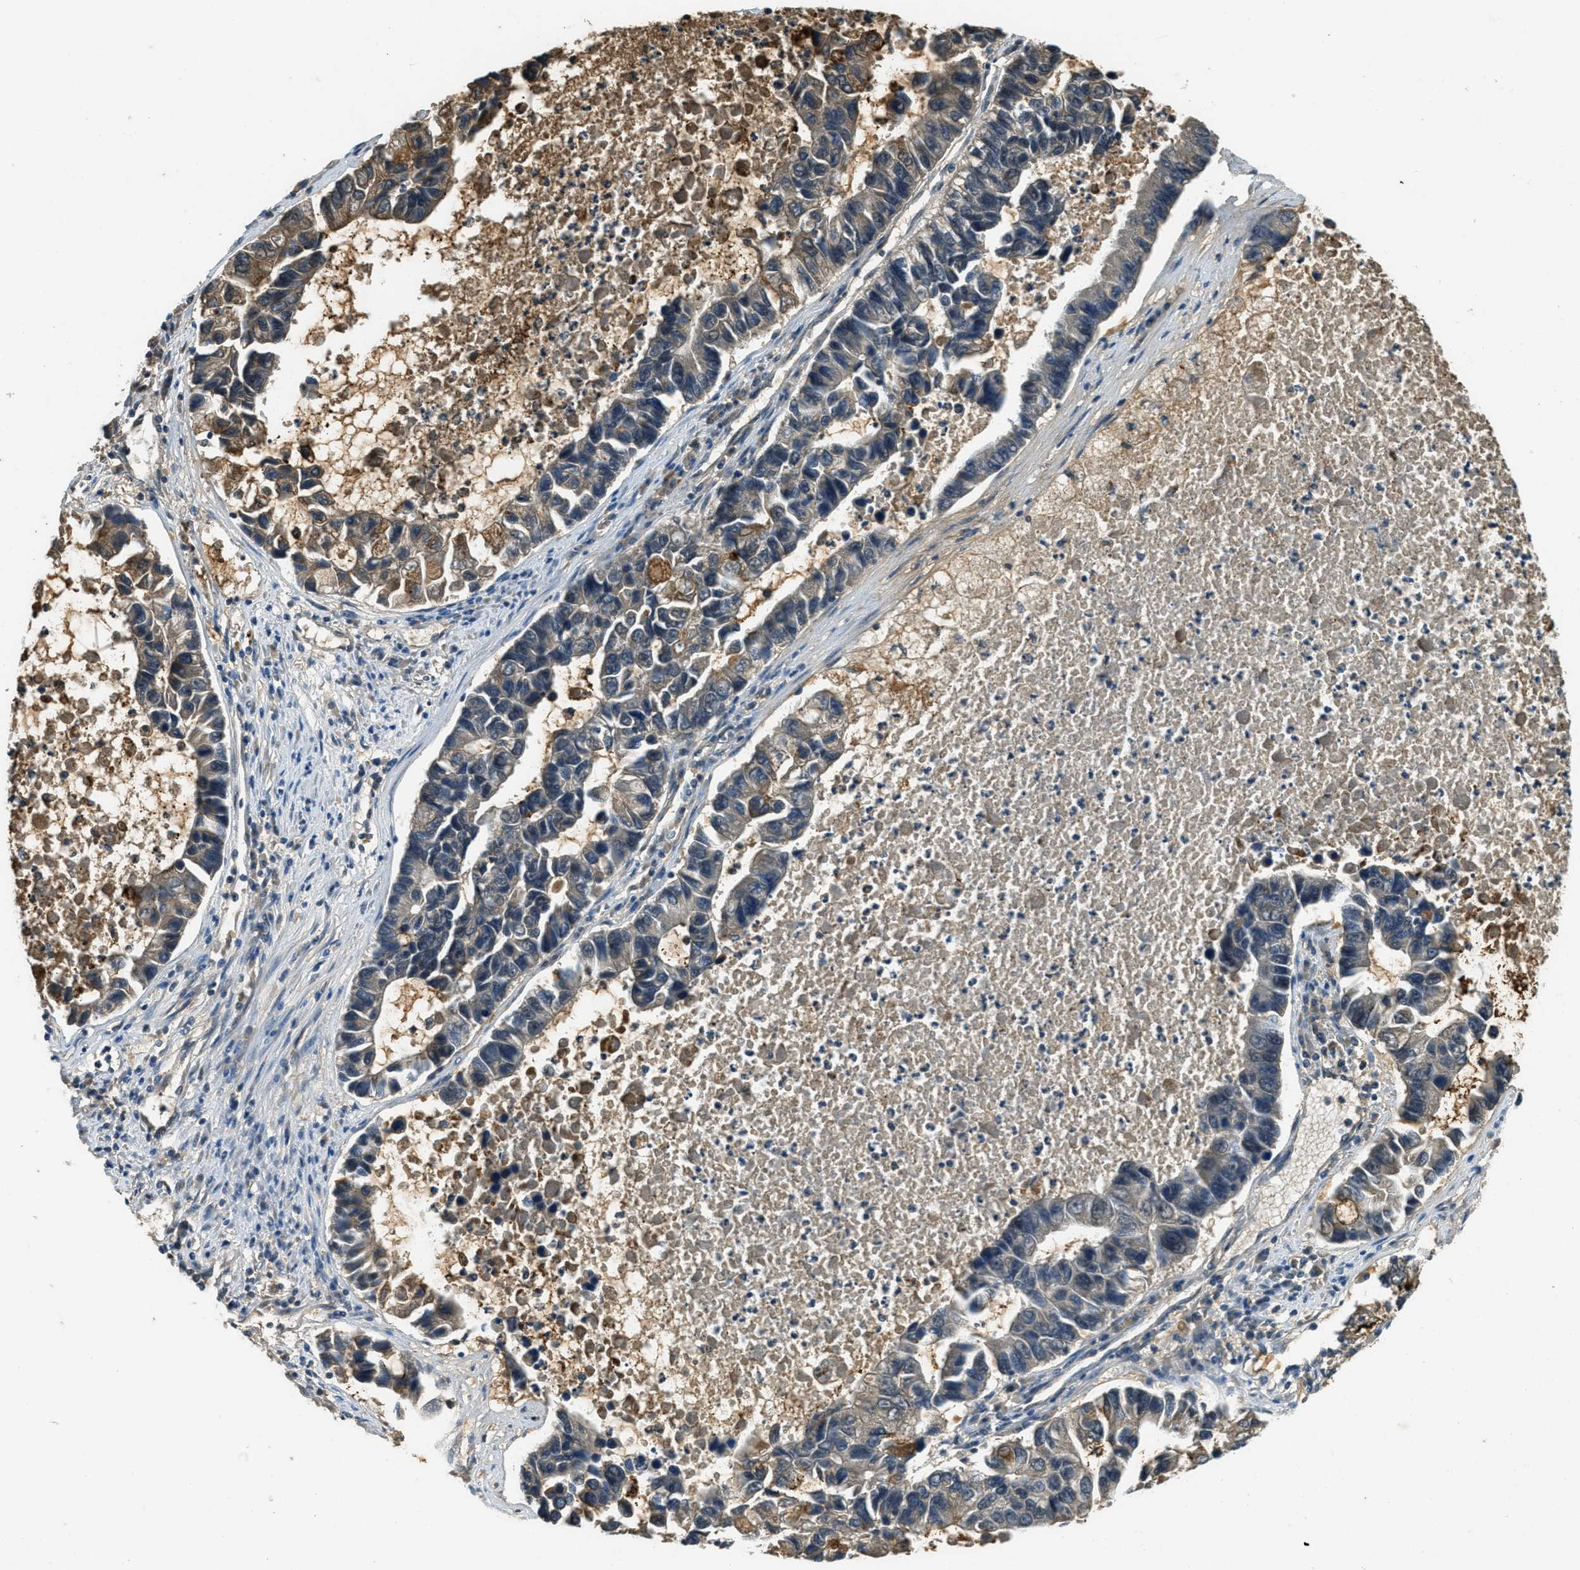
{"staining": {"intensity": "moderate", "quantity": "<25%", "location": "cytoplasmic/membranous"}, "tissue": "lung cancer", "cell_type": "Tumor cells", "image_type": "cancer", "snomed": [{"axis": "morphology", "description": "Adenocarcinoma, NOS"}, {"axis": "topography", "description": "Lung"}], "caption": "Lung cancer stained with IHC reveals moderate cytoplasmic/membranous expression in about <25% of tumor cells.", "gene": "ZNF148", "patient": {"sex": "female", "age": 51}}